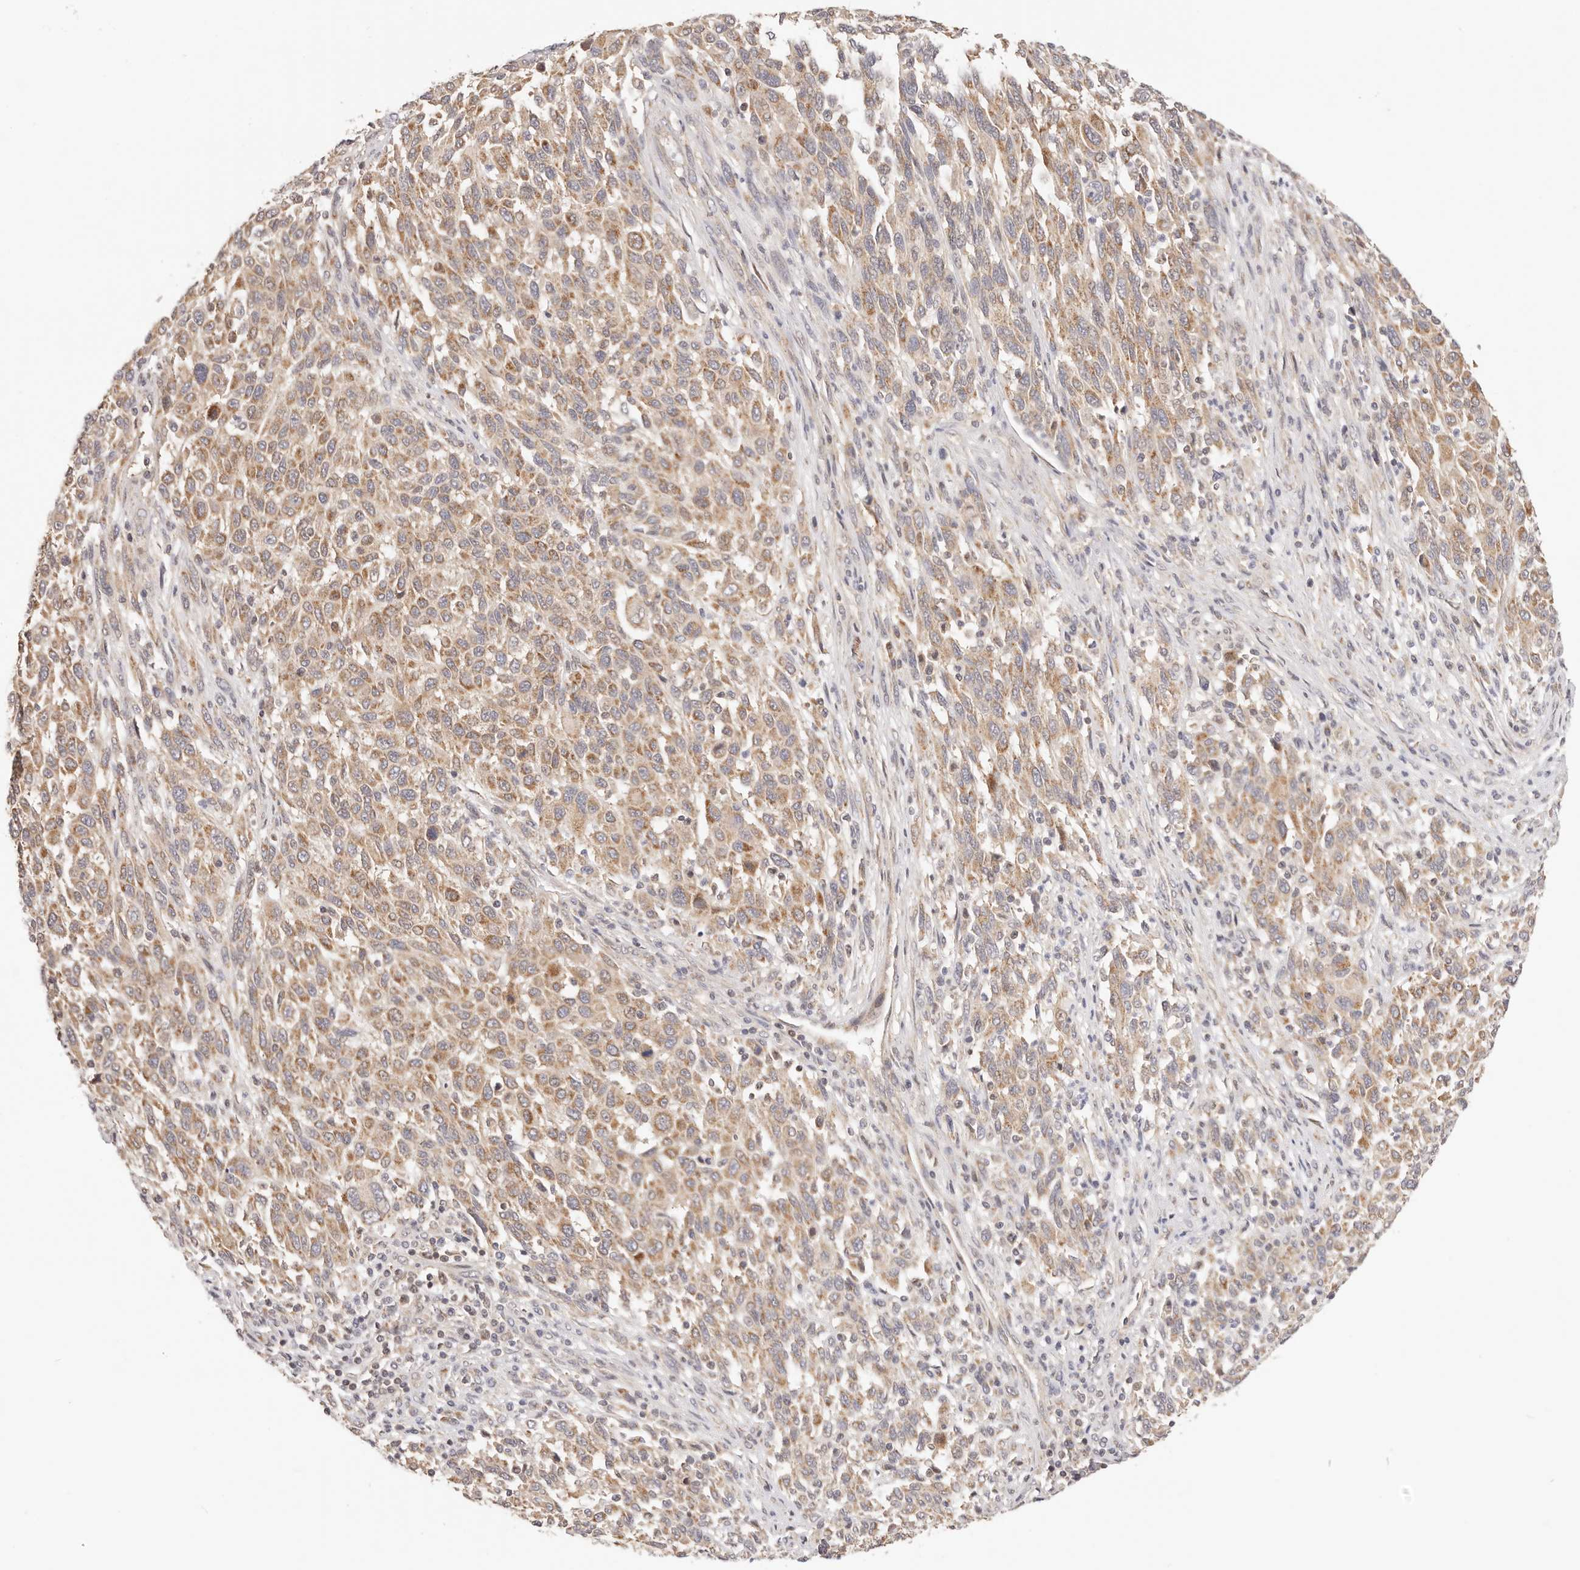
{"staining": {"intensity": "moderate", "quantity": ">75%", "location": "cytoplasmic/membranous"}, "tissue": "melanoma", "cell_type": "Tumor cells", "image_type": "cancer", "snomed": [{"axis": "morphology", "description": "Malignant melanoma, Metastatic site"}, {"axis": "topography", "description": "Lymph node"}], "caption": "Protein analysis of malignant melanoma (metastatic site) tissue shows moderate cytoplasmic/membranous expression in about >75% of tumor cells.", "gene": "KCMF1", "patient": {"sex": "male", "age": 61}}